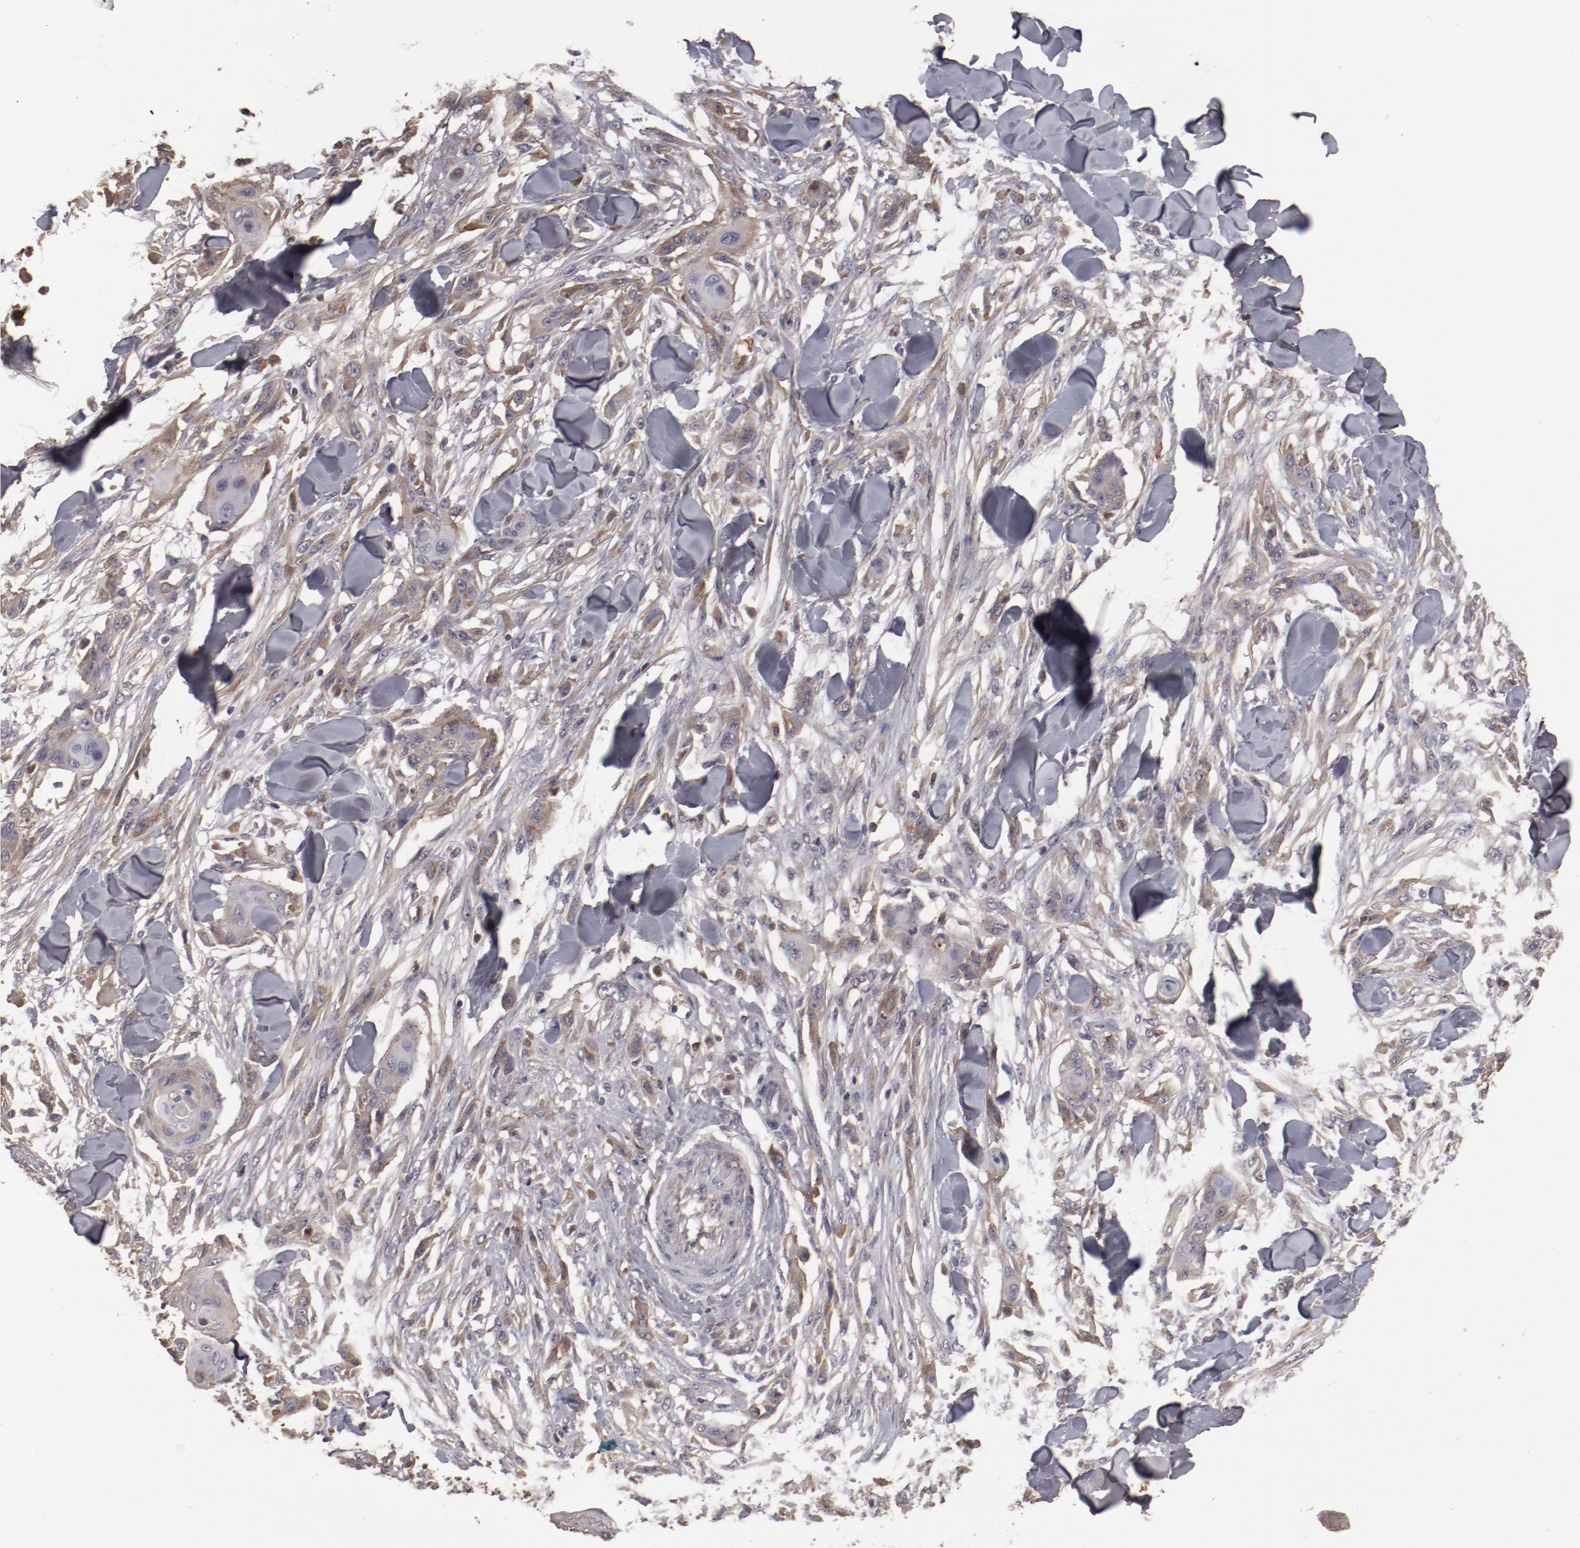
{"staining": {"intensity": "moderate", "quantity": "25%-75%", "location": "cytoplasmic/membranous"}, "tissue": "skin cancer", "cell_type": "Tumor cells", "image_type": "cancer", "snomed": [{"axis": "morphology", "description": "Squamous cell carcinoma, NOS"}, {"axis": "topography", "description": "Skin"}], "caption": "Squamous cell carcinoma (skin) tissue demonstrates moderate cytoplasmic/membranous staining in approximately 25%-75% of tumor cells", "gene": "CP", "patient": {"sex": "female", "age": 59}}